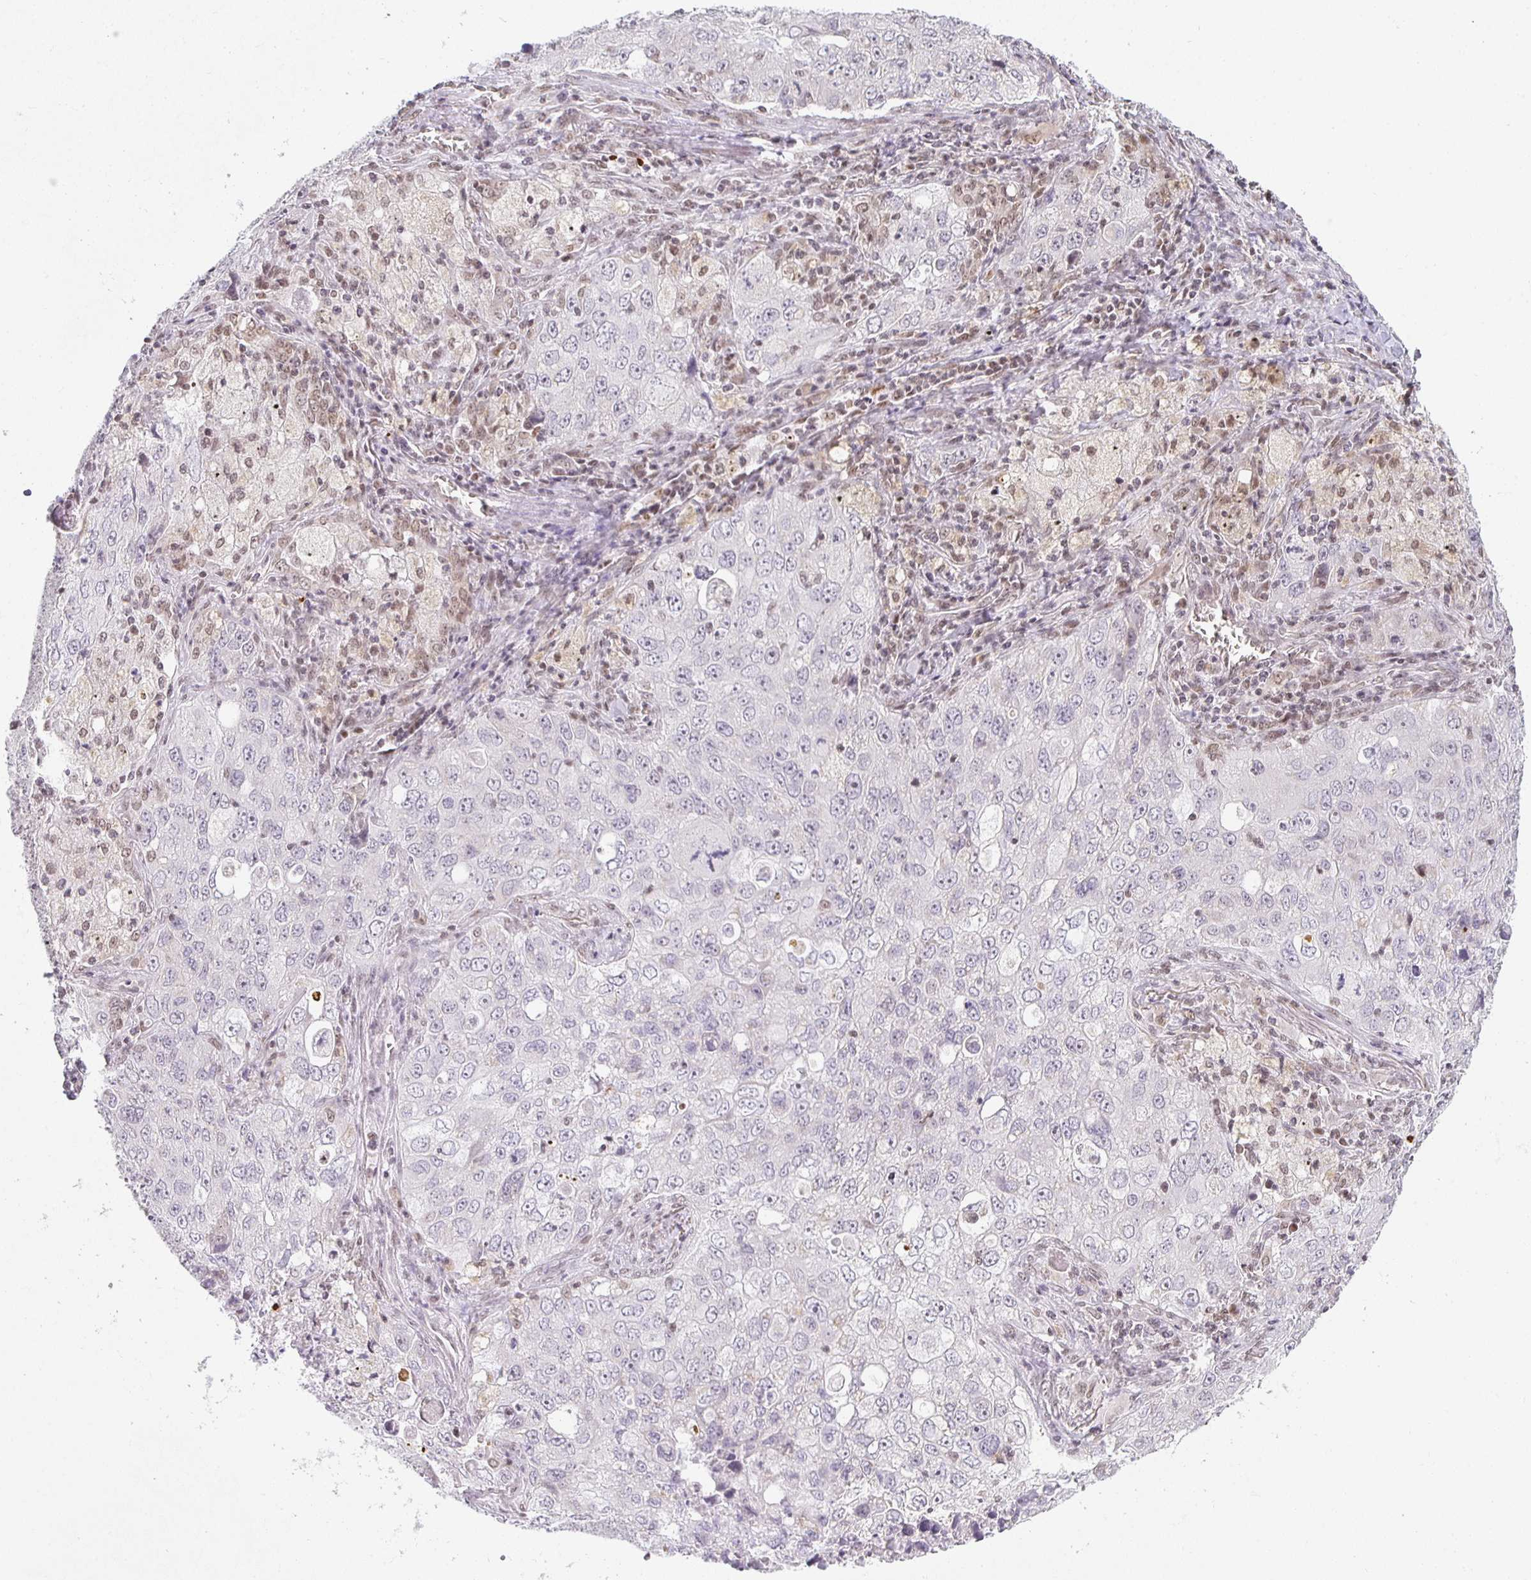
{"staining": {"intensity": "negative", "quantity": "none", "location": "none"}, "tissue": "lung cancer", "cell_type": "Tumor cells", "image_type": "cancer", "snomed": [{"axis": "morphology", "description": "Adenocarcinoma, NOS"}, {"axis": "morphology", "description": "Adenocarcinoma, metastatic, NOS"}, {"axis": "topography", "description": "Lymph node"}, {"axis": "topography", "description": "Lung"}], "caption": "Tumor cells are negative for brown protein staining in metastatic adenocarcinoma (lung).", "gene": "SMARCA2", "patient": {"sex": "female", "age": 42}}